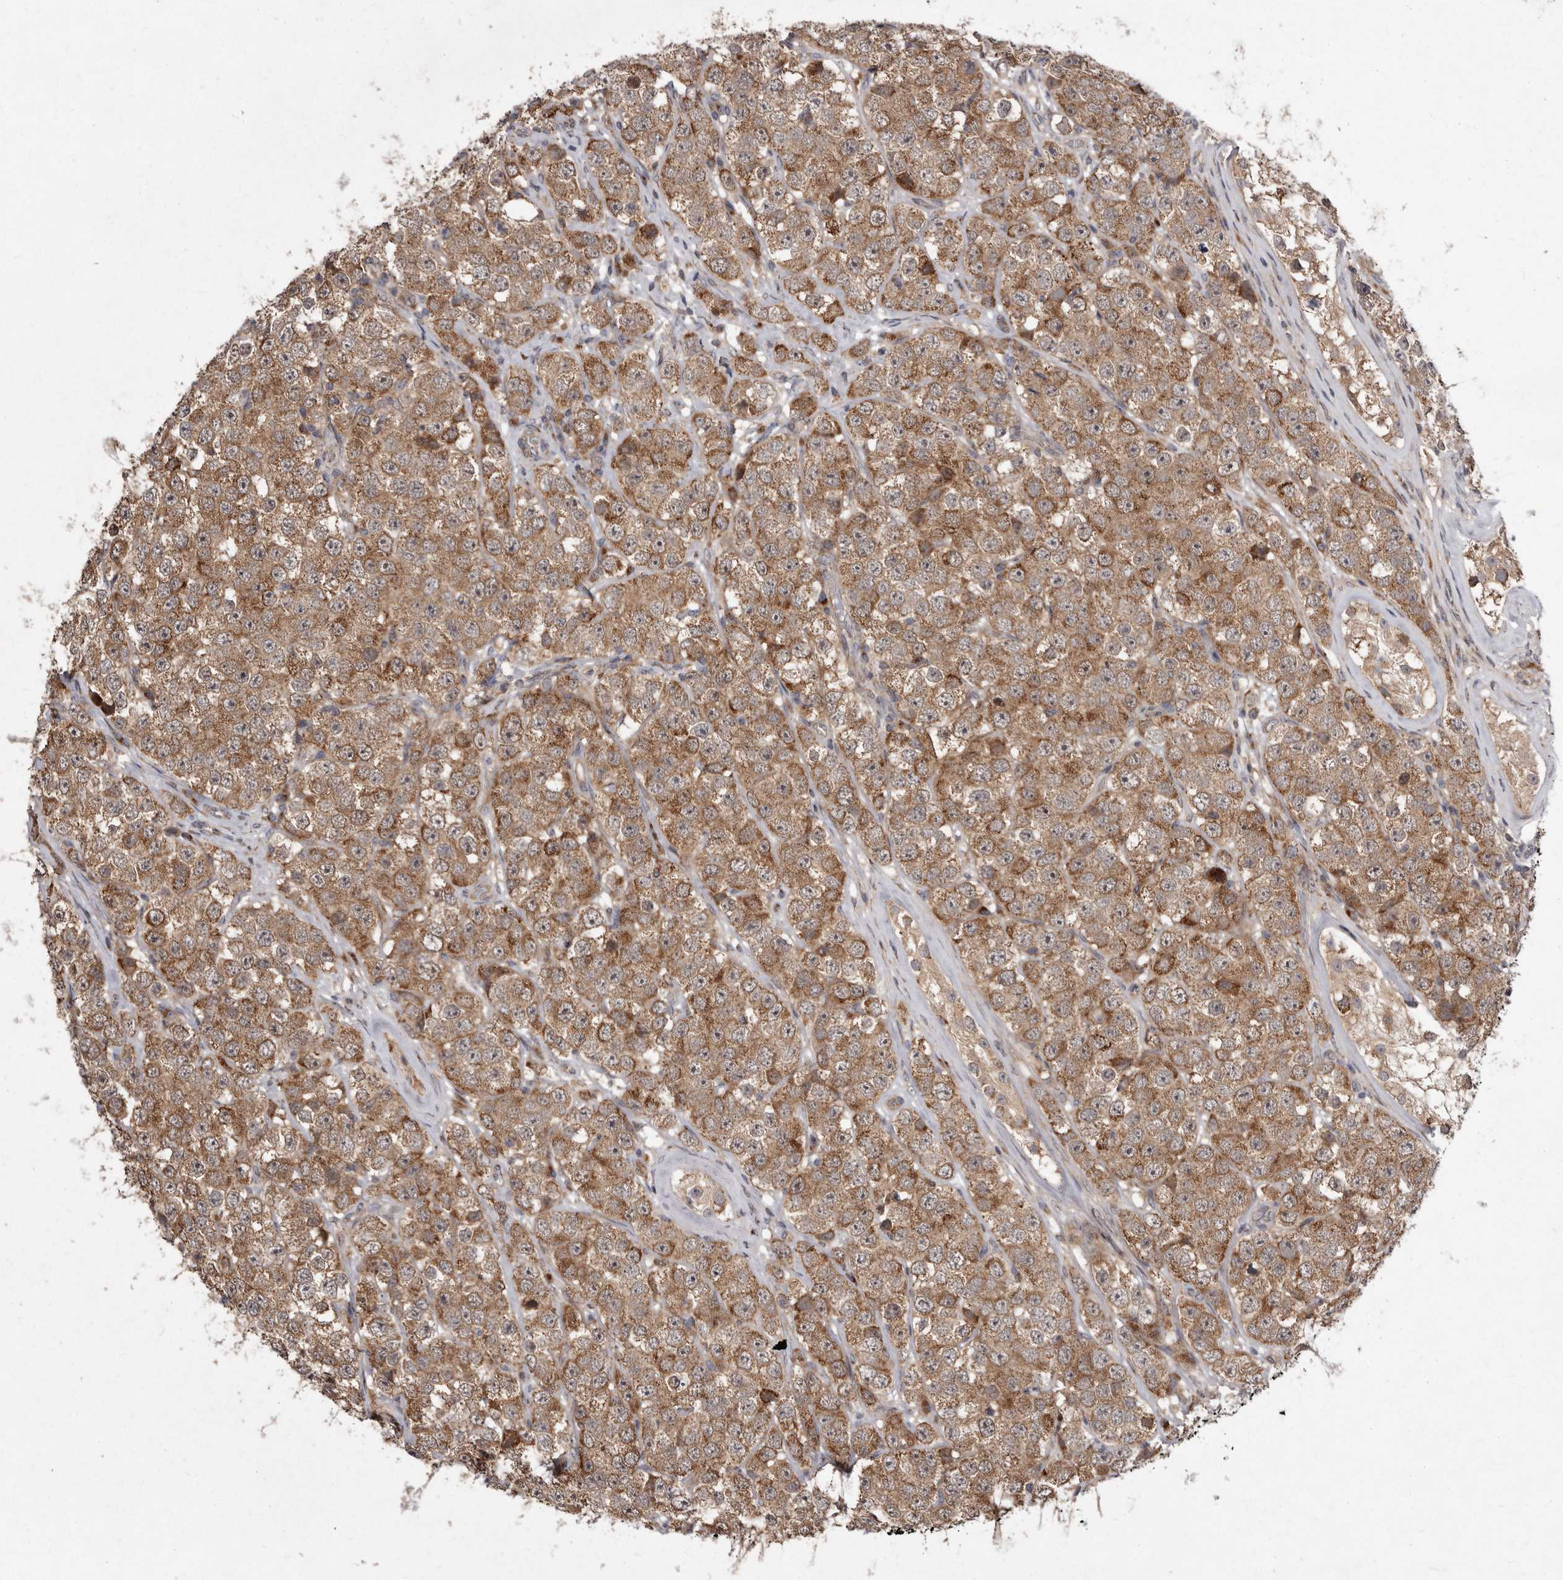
{"staining": {"intensity": "moderate", "quantity": ">75%", "location": "cytoplasmic/membranous"}, "tissue": "testis cancer", "cell_type": "Tumor cells", "image_type": "cancer", "snomed": [{"axis": "morphology", "description": "Seminoma, NOS"}, {"axis": "topography", "description": "Testis"}], "caption": "Tumor cells exhibit medium levels of moderate cytoplasmic/membranous positivity in approximately >75% of cells in seminoma (testis).", "gene": "FLAD1", "patient": {"sex": "male", "age": 28}}